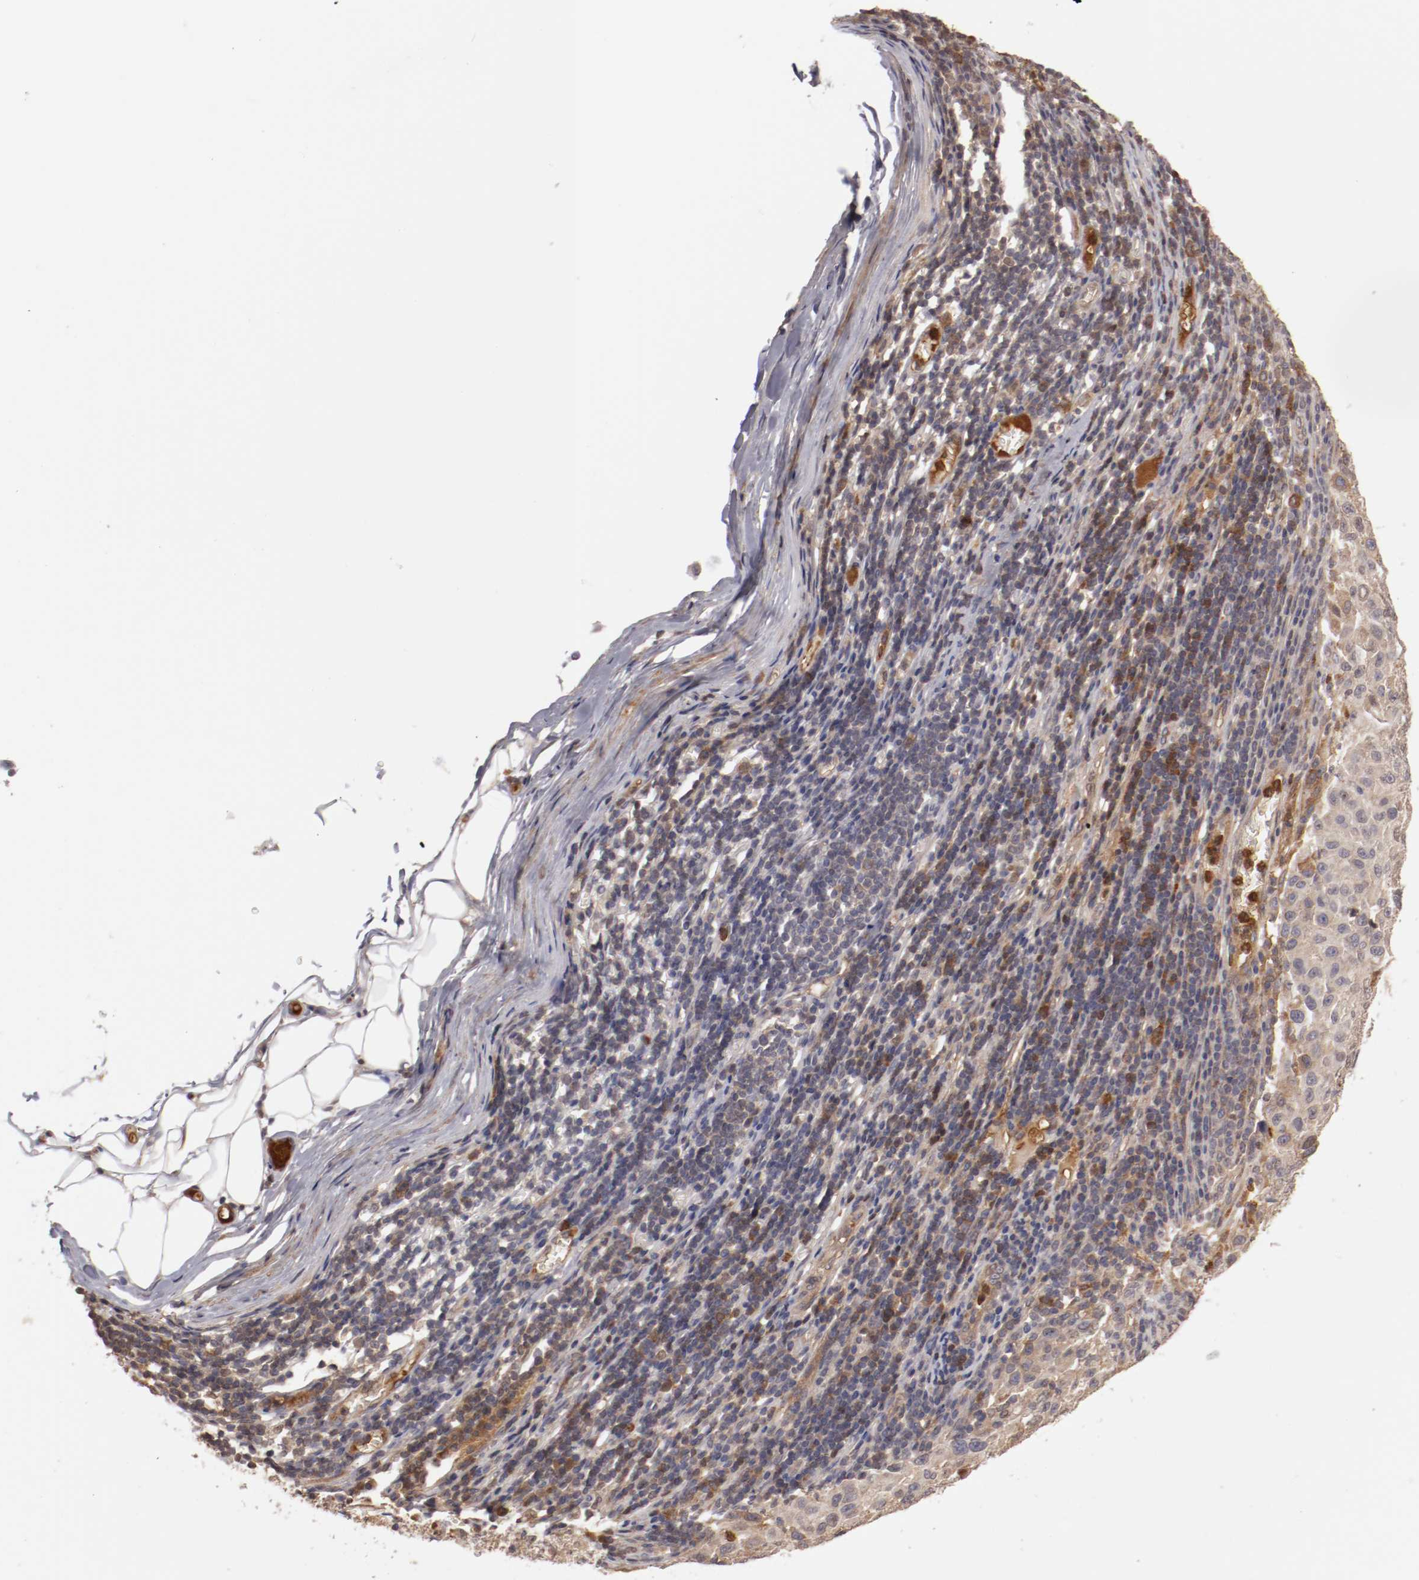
{"staining": {"intensity": "weak", "quantity": "25%-75%", "location": "cytoplasmic/membranous"}, "tissue": "melanoma", "cell_type": "Tumor cells", "image_type": "cancer", "snomed": [{"axis": "morphology", "description": "Malignant melanoma, Metastatic site"}, {"axis": "topography", "description": "Lymph node"}], "caption": "DAB (3,3'-diaminobenzidine) immunohistochemical staining of malignant melanoma (metastatic site) exhibits weak cytoplasmic/membranous protein staining in about 25%-75% of tumor cells.", "gene": "SERPINA7", "patient": {"sex": "male", "age": 61}}